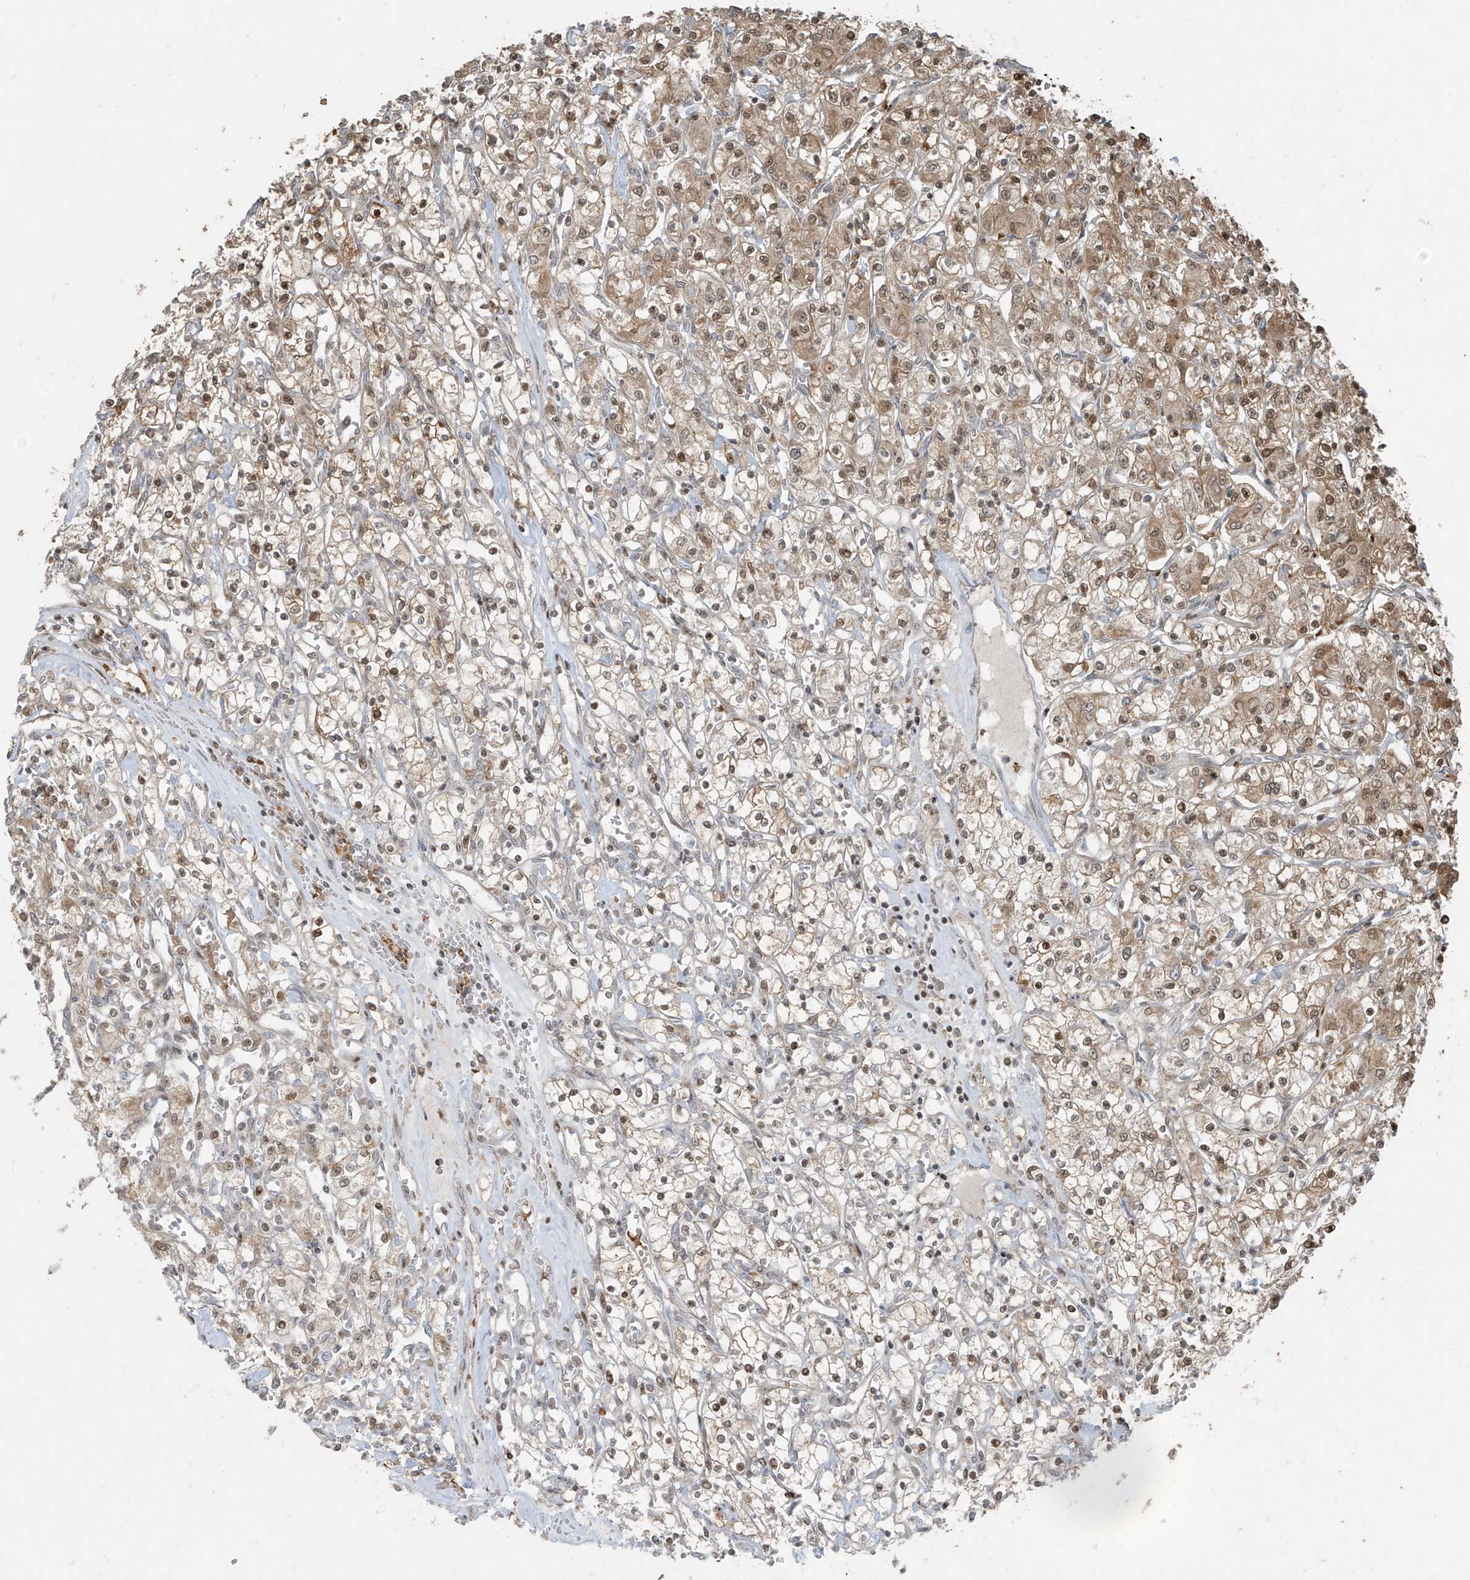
{"staining": {"intensity": "moderate", "quantity": "25%-75%", "location": "cytoplasmic/membranous,nuclear"}, "tissue": "renal cancer", "cell_type": "Tumor cells", "image_type": "cancer", "snomed": [{"axis": "morphology", "description": "Adenocarcinoma, NOS"}, {"axis": "topography", "description": "Kidney"}], "caption": "A brown stain labels moderate cytoplasmic/membranous and nuclear positivity of a protein in human renal cancer (adenocarcinoma) tumor cells. (DAB (3,3'-diaminobenzidine) IHC with brightfield microscopy, high magnification).", "gene": "TTC22", "patient": {"sex": "female", "age": 59}}